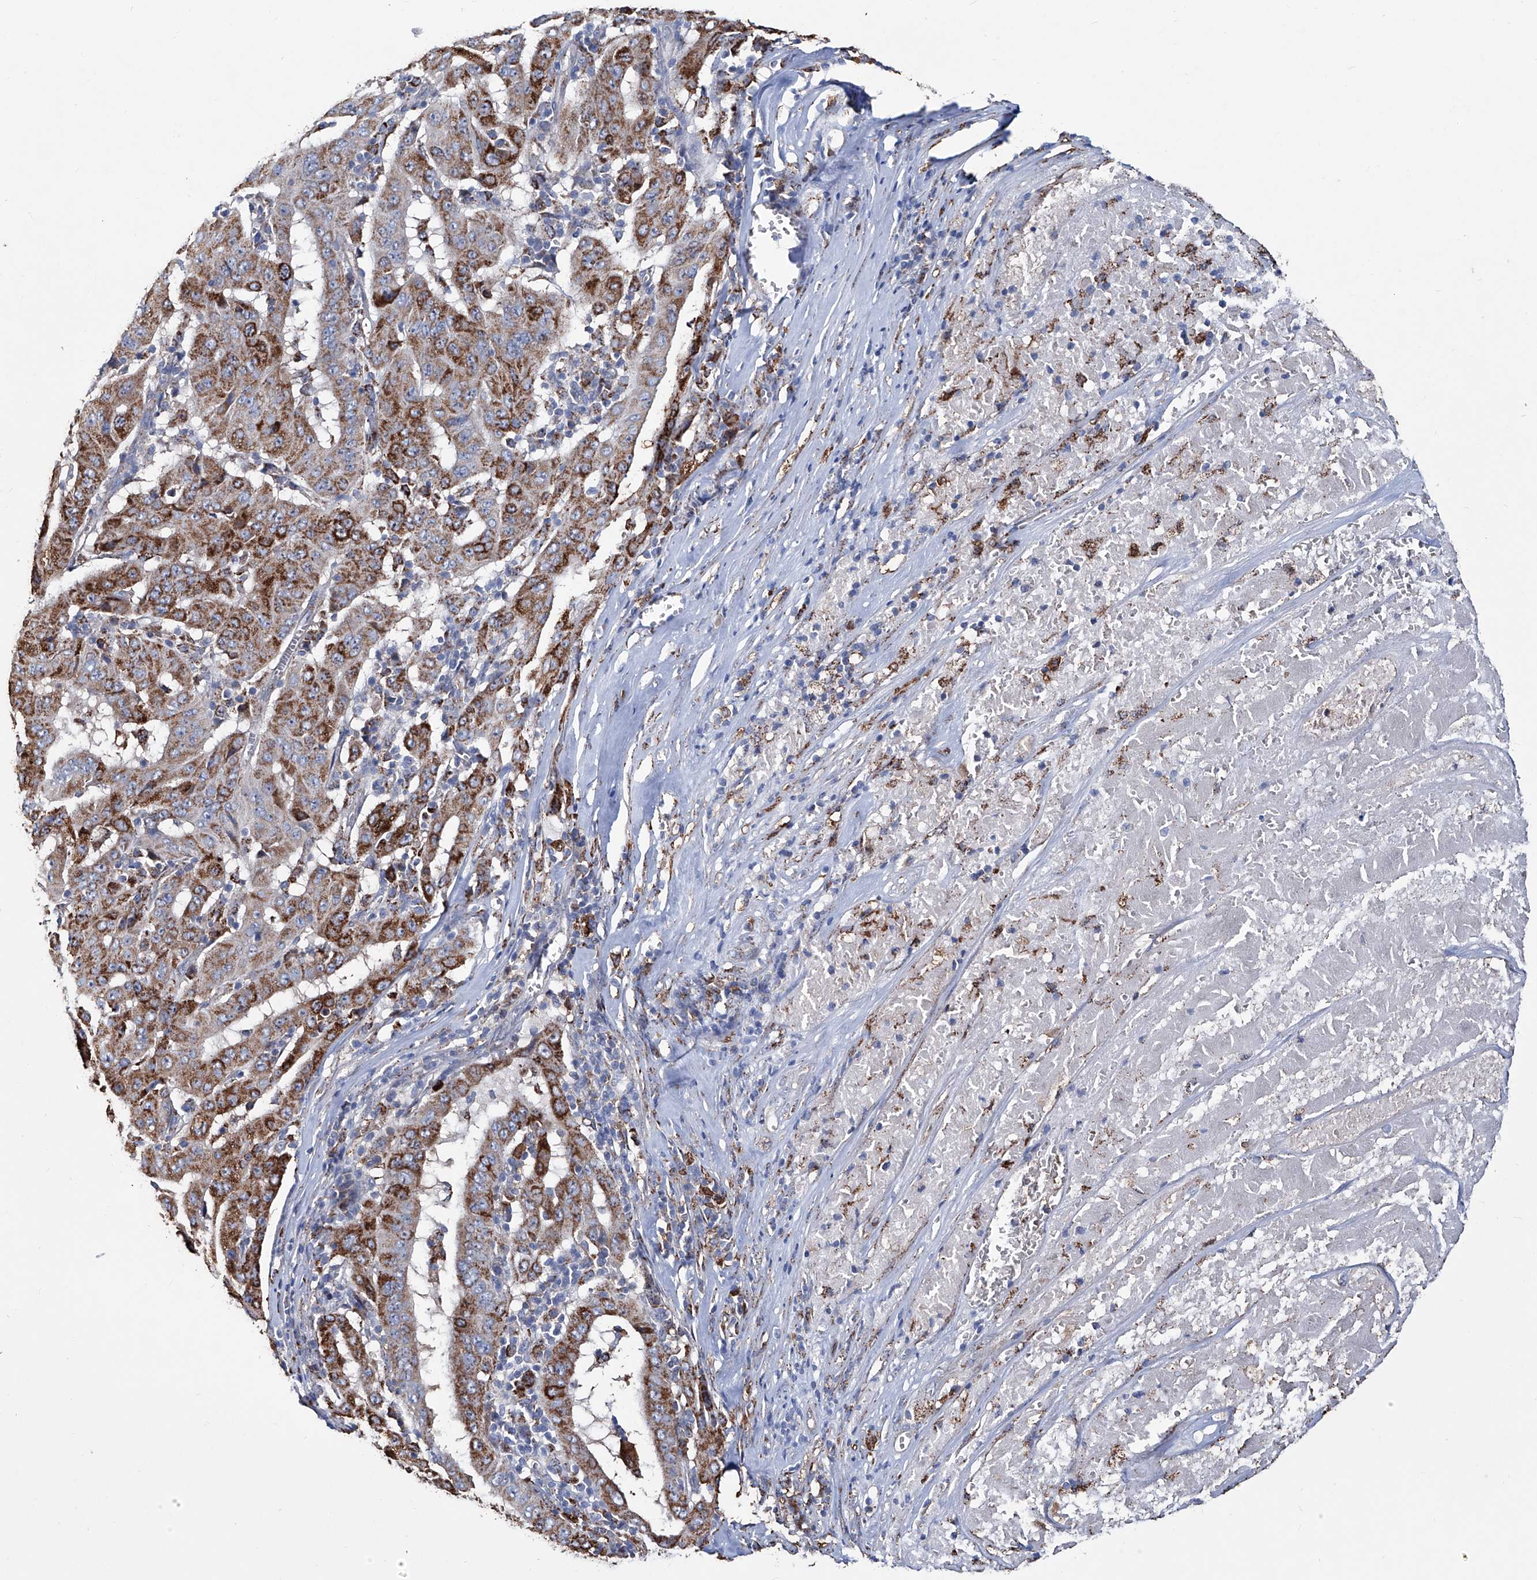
{"staining": {"intensity": "strong", "quantity": ">75%", "location": "cytoplasmic/membranous"}, "tissue": "pancreatic cancer", "cell_type": "Tumor cells", "image_type": "cancer", "snomed": [{"axis": "morphology", "description": "Adenocarcinoma, NOS"}, {"axis": "topography", "description": "Pancreas"}], "caption": "Immunohistochemical staining of adenocarcinoma (pancreatic) displays high levels of strong cytoplasmic/membranous protein positivity in about >75% of tumor cells.", "gene": "NHS", "patient": {"sex": "male", "age": 63}}